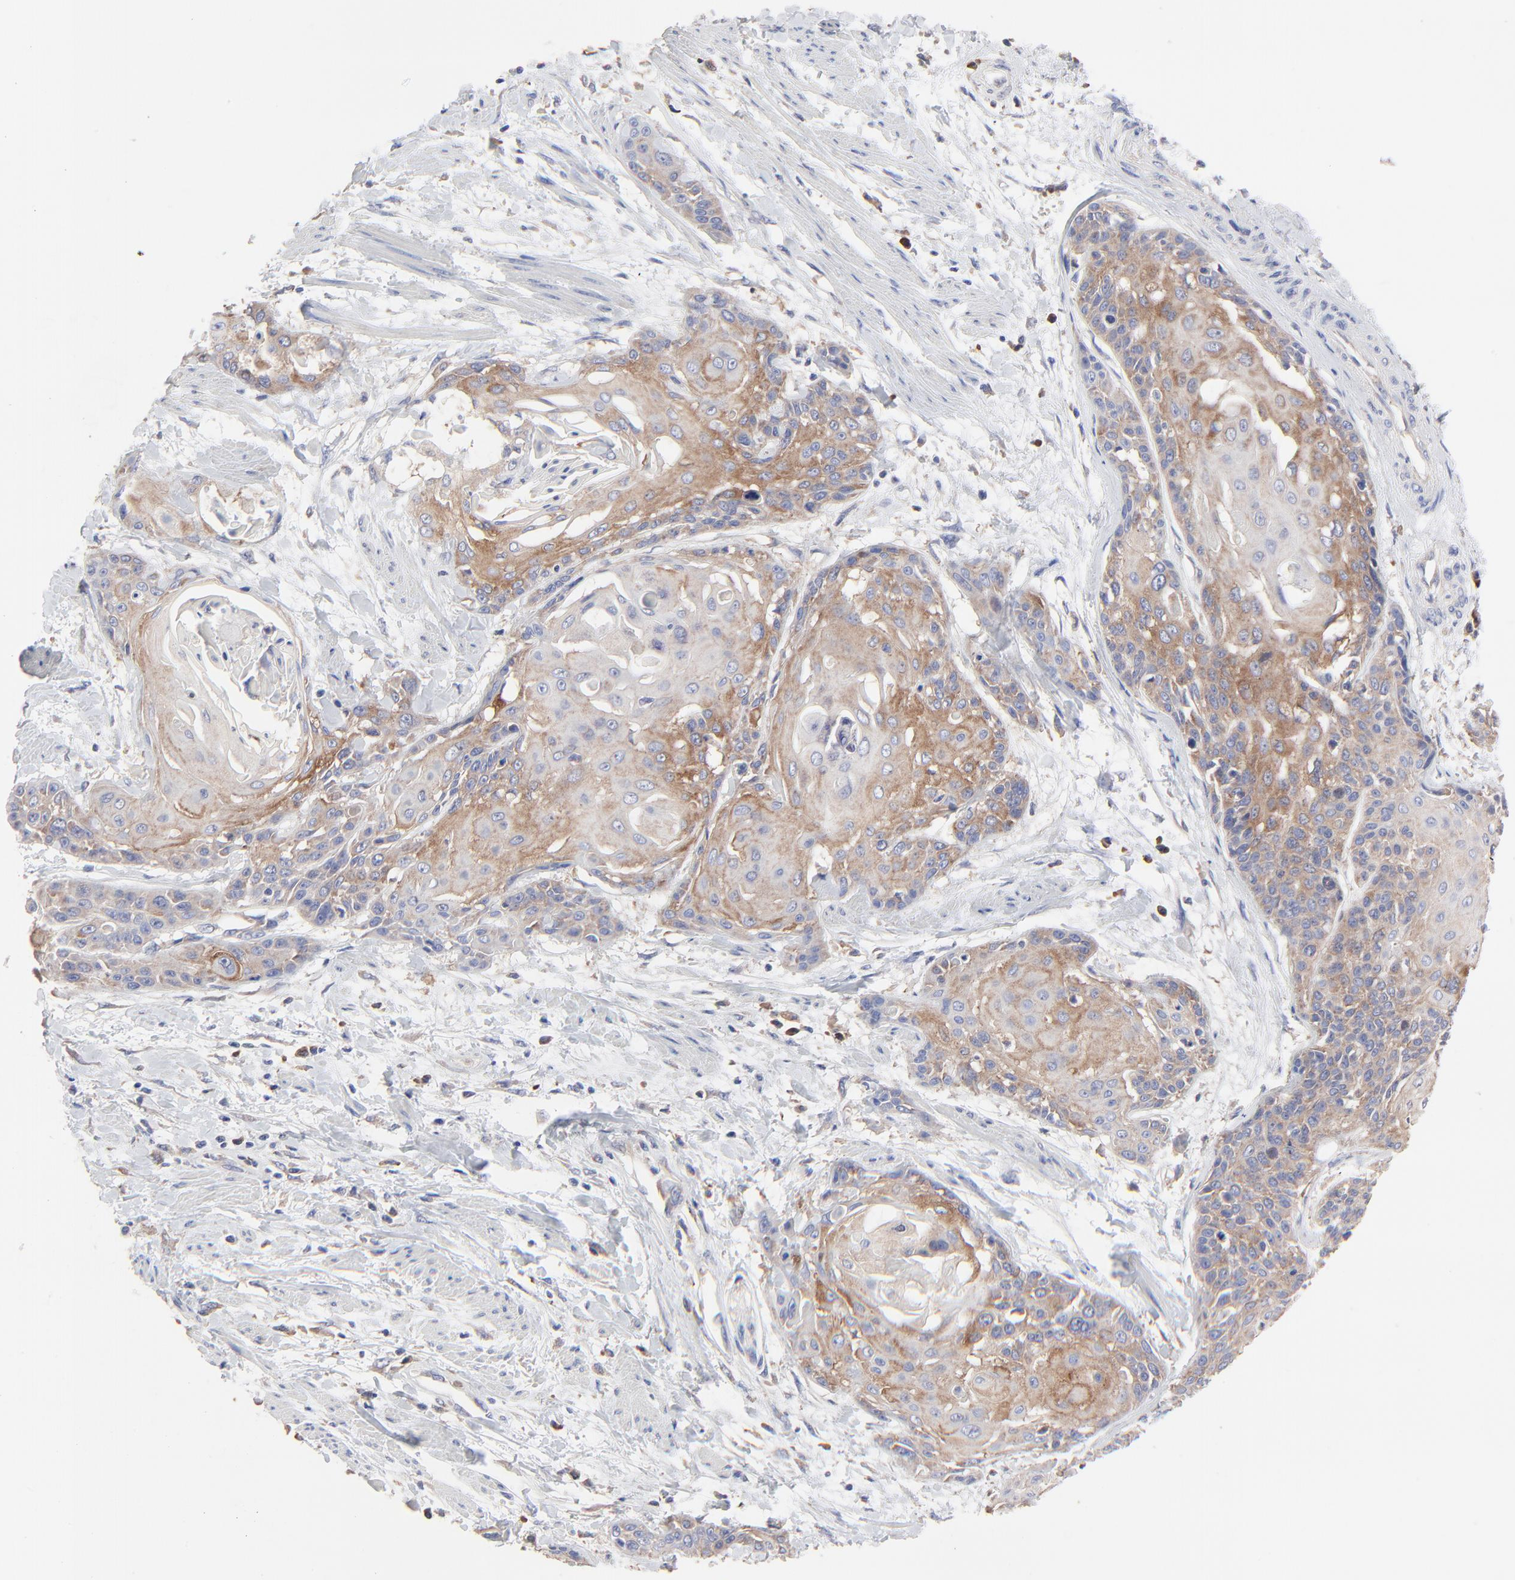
{"staining": {"intensity": "moderate", "quantity": ">75%", "location": "cytoplasmic/membranous"}, "tissue": "cervical cancer", "cell_type": "Tumor cells", "image_type": "cancer", "snomed": [{"axis": "morphology", "description": "Squamous cell carcinoma, NOS"}, {"axis": "topography", "description": "Cervix"}], "caption": "Immunohistochemistry image of cervical cancer stained for a protein (brown), which shows medium levels of moderate cytoplasmic/membranous staining in approximately >75% of tumor cells.", "gene": "PPFIBP2", "patient": {"sex": "female", "age": 57}}